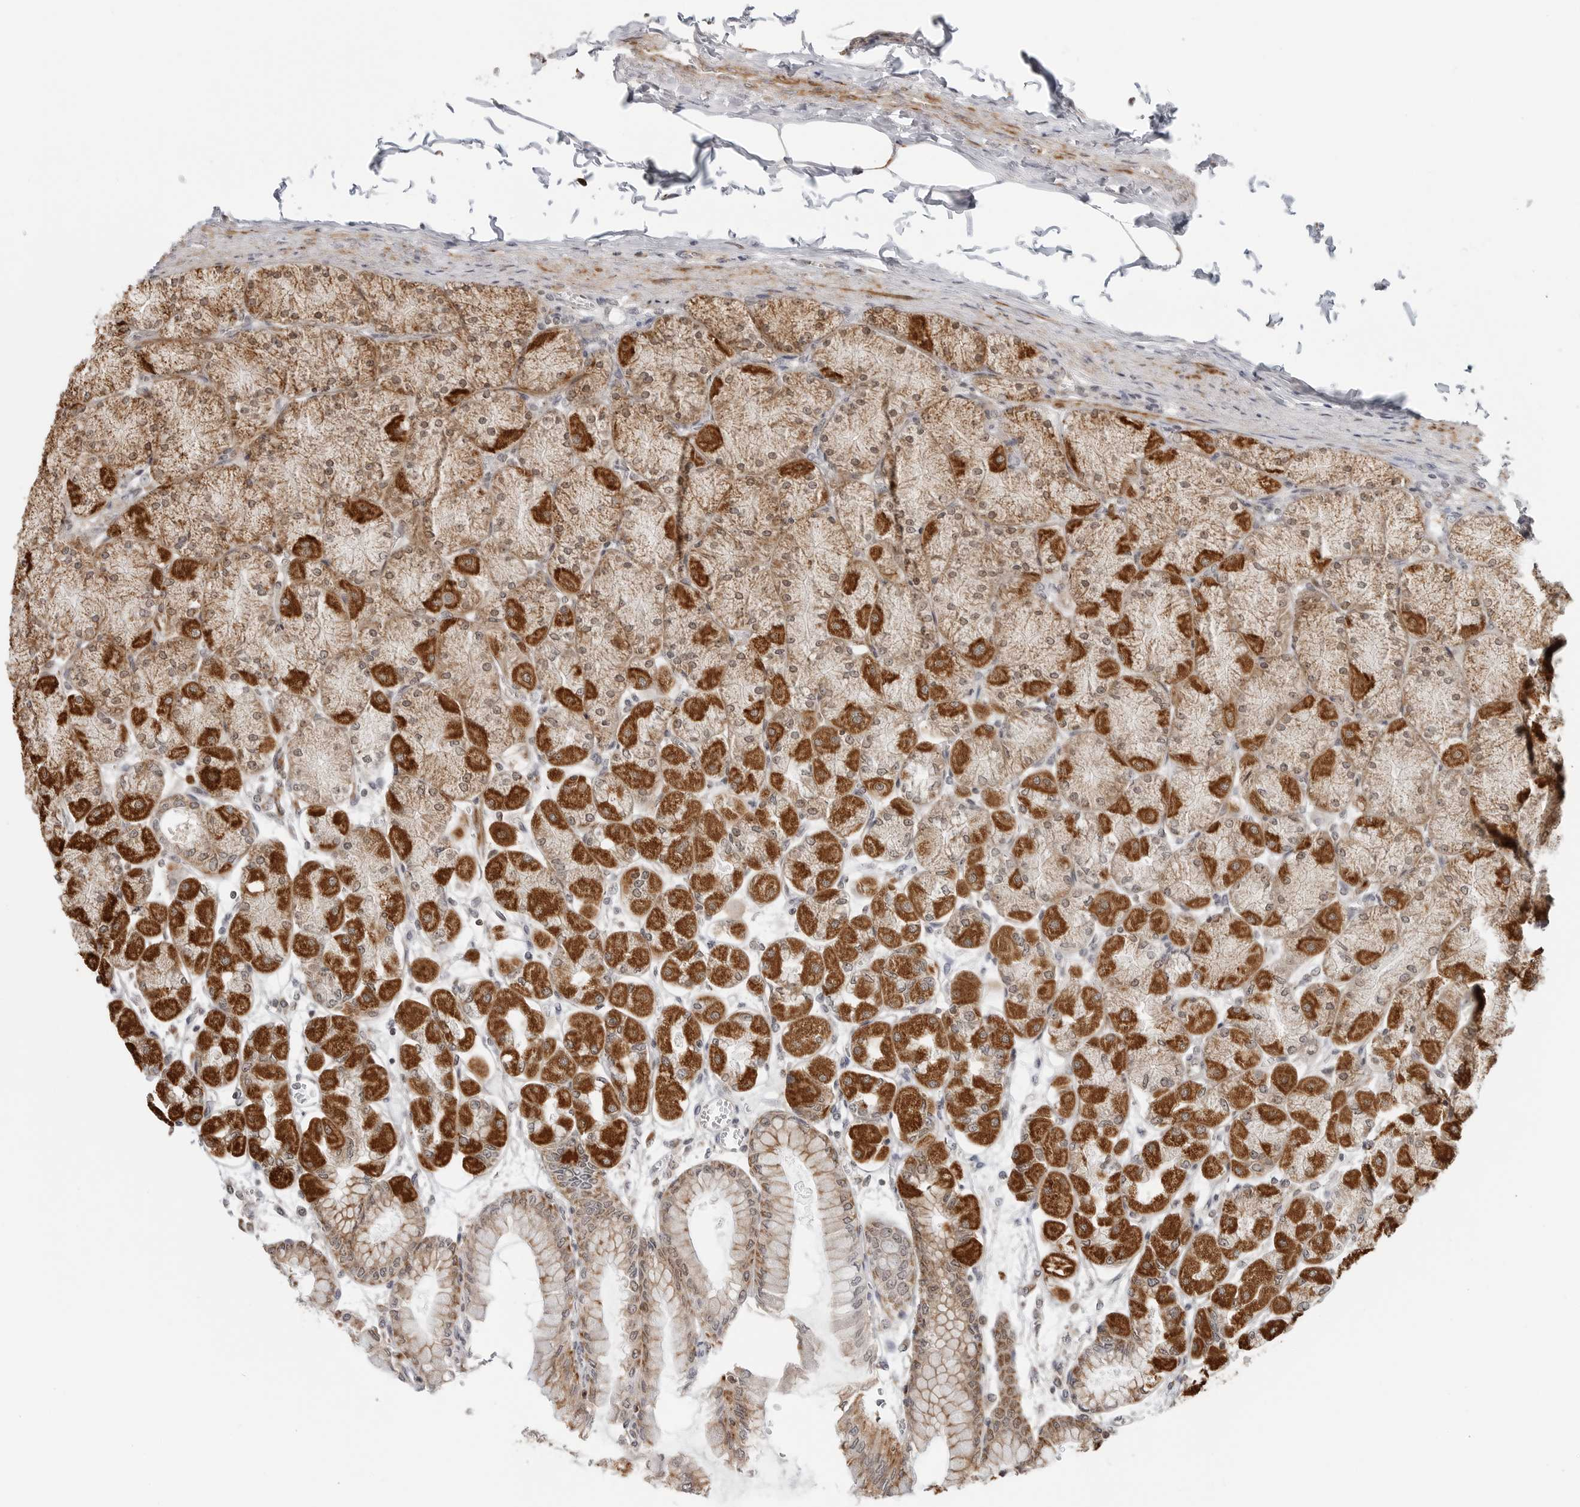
{"staining": {"intensity": "moderate", "quantity": ">75%", "location": "cytoplasmic/membranous,nuclear"}, "tissue": "stomach", "cell_type": "Glandular cells", "image_type": "normal", "snomed": [{"axis": "morphology", "description": "Normal tissue, NOS"}, {"axis": "topography", "description": "Stomach, upper"}], "caption": "Unremarkable stomach exhibits moderate cytoplasmic/membranous,nuclear expression in approximately >75% of glandular cells, visualized by immunohistochemistry. (Brightfield microscopy of DAB IHC at high magnification).", "gene": "PEX2", "patient": {"sex": "female", "age": 56}}